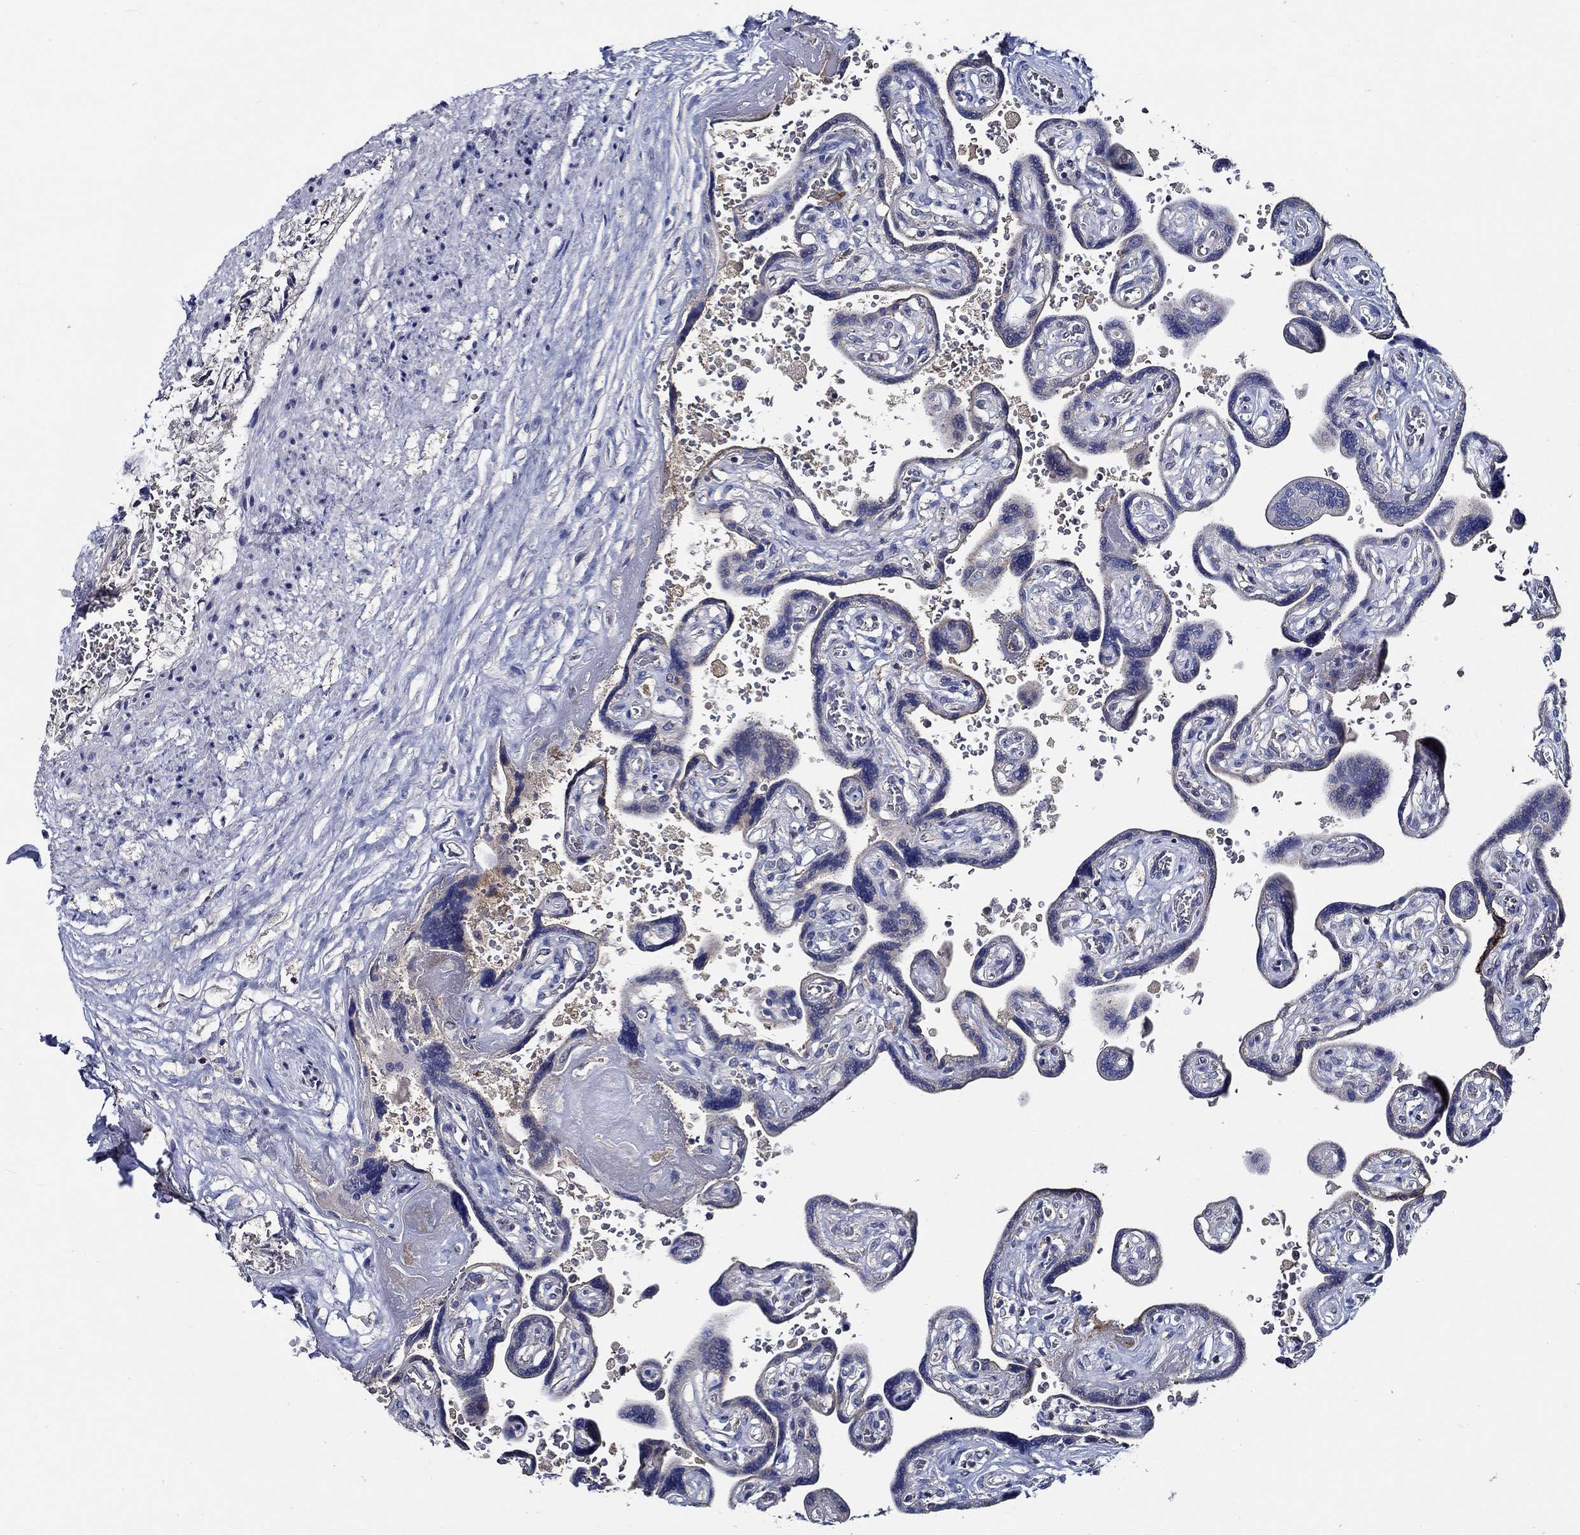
{"staining": {"intensity": "negative", "quantity": "none", "location": "none"}, "tissue": "placenta", "cell_type": "Decidual cells", "image_type": "normal", "snomed": [{"axis": "morphology", "description": "Normal tissue, NOS"}, {"axis": "topography", "description": "Placenta"}], "caption": "Immunohistochemical staining of normal human placenta demonstrates no significant positivity in decidual cells.", "gene": "WDR53", "patient": {"sex": "female", "age": 32}}